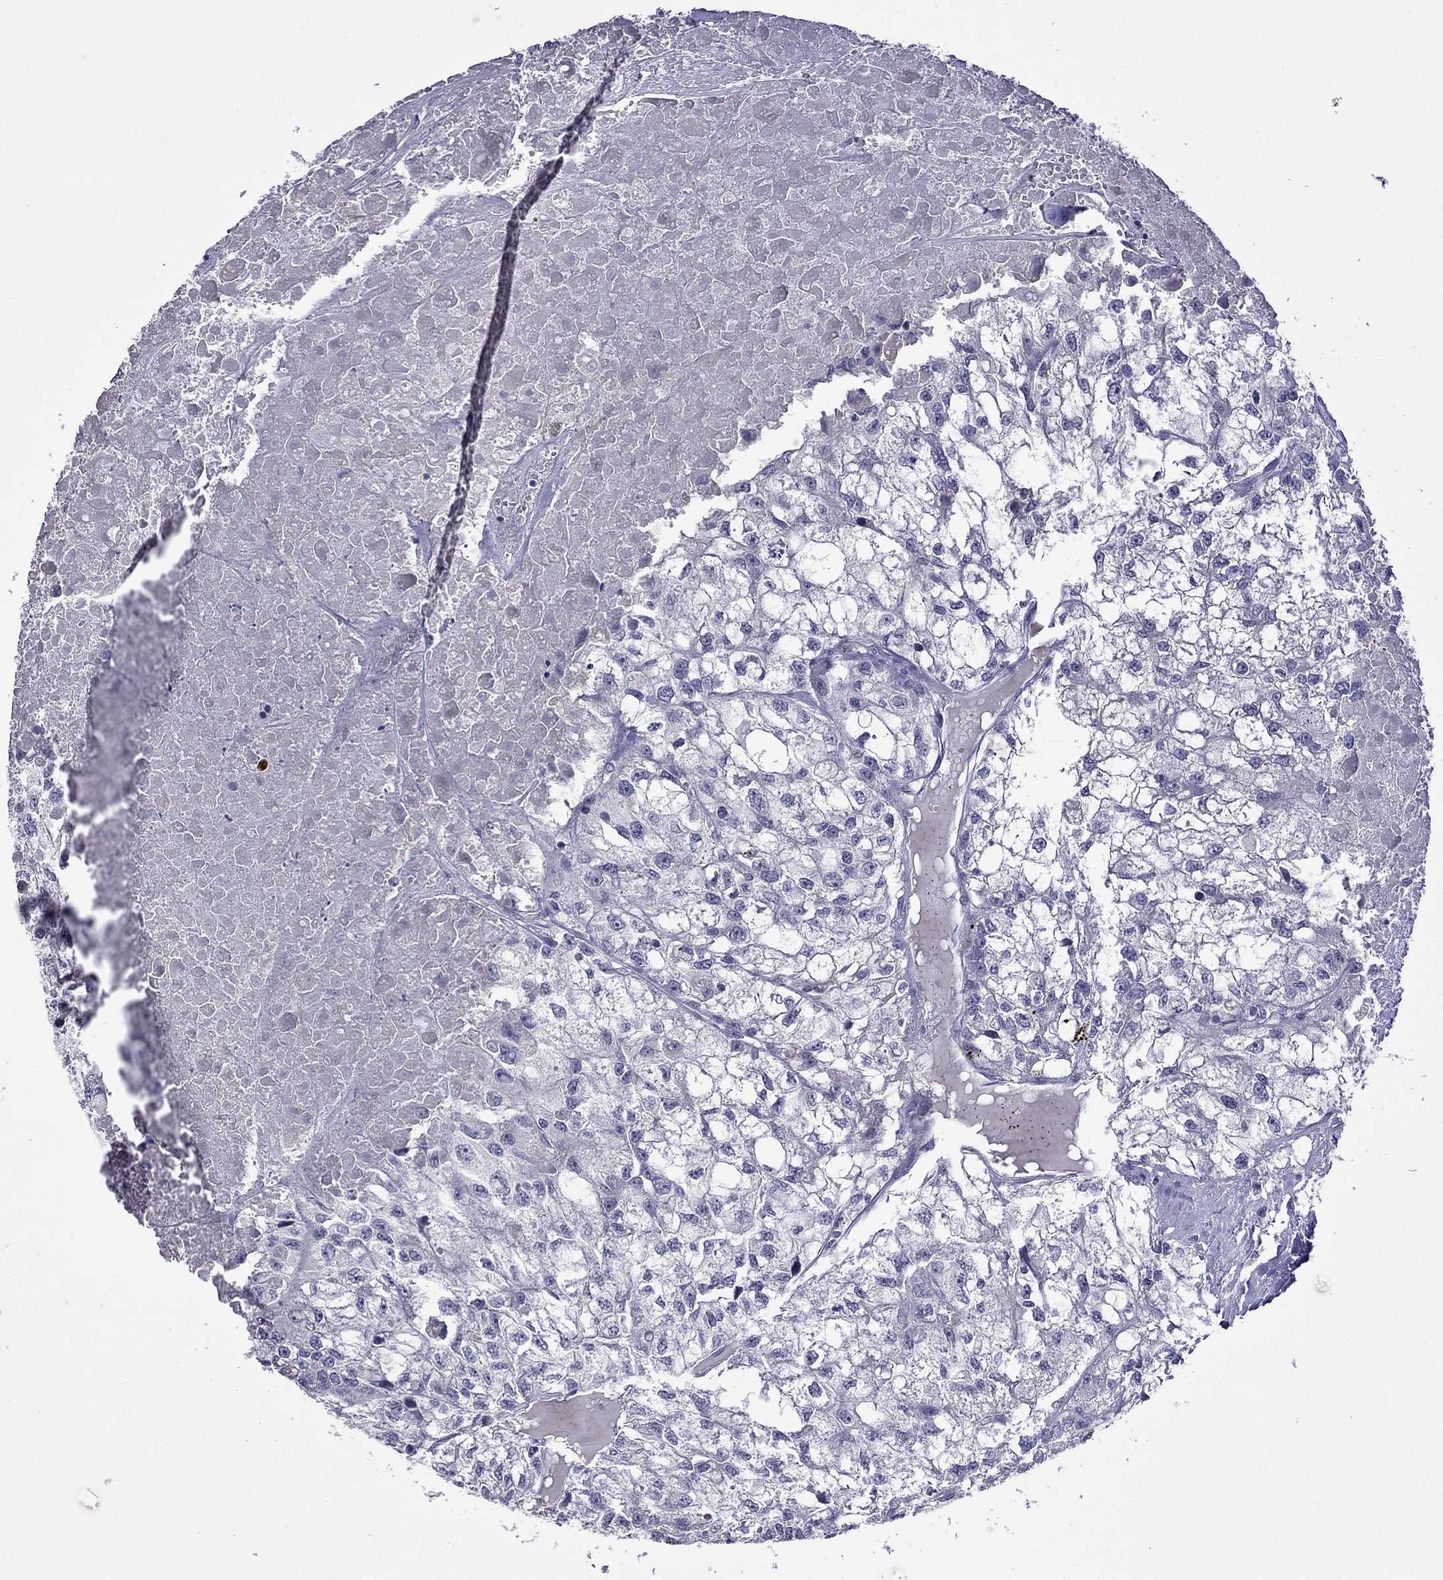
{"staining": {"intensity": "negative", "quantity": "none", "location": "none"}, "tissue": "renal cancer", "cell_type": "Tumor cells", "image_type": "cancer", "snomed": [{"axis": "morphology", "description": "Adenocarcinoma, NOS"}, {"axis": "topography", "description": "Kidney"}], "caption": "Adenocarcinoma (renal) was stained to show a protein in brown. There is no significant positivity in tumor cells.", "gene": "STAR", "patient": {"sex": "male", "age": 56}}